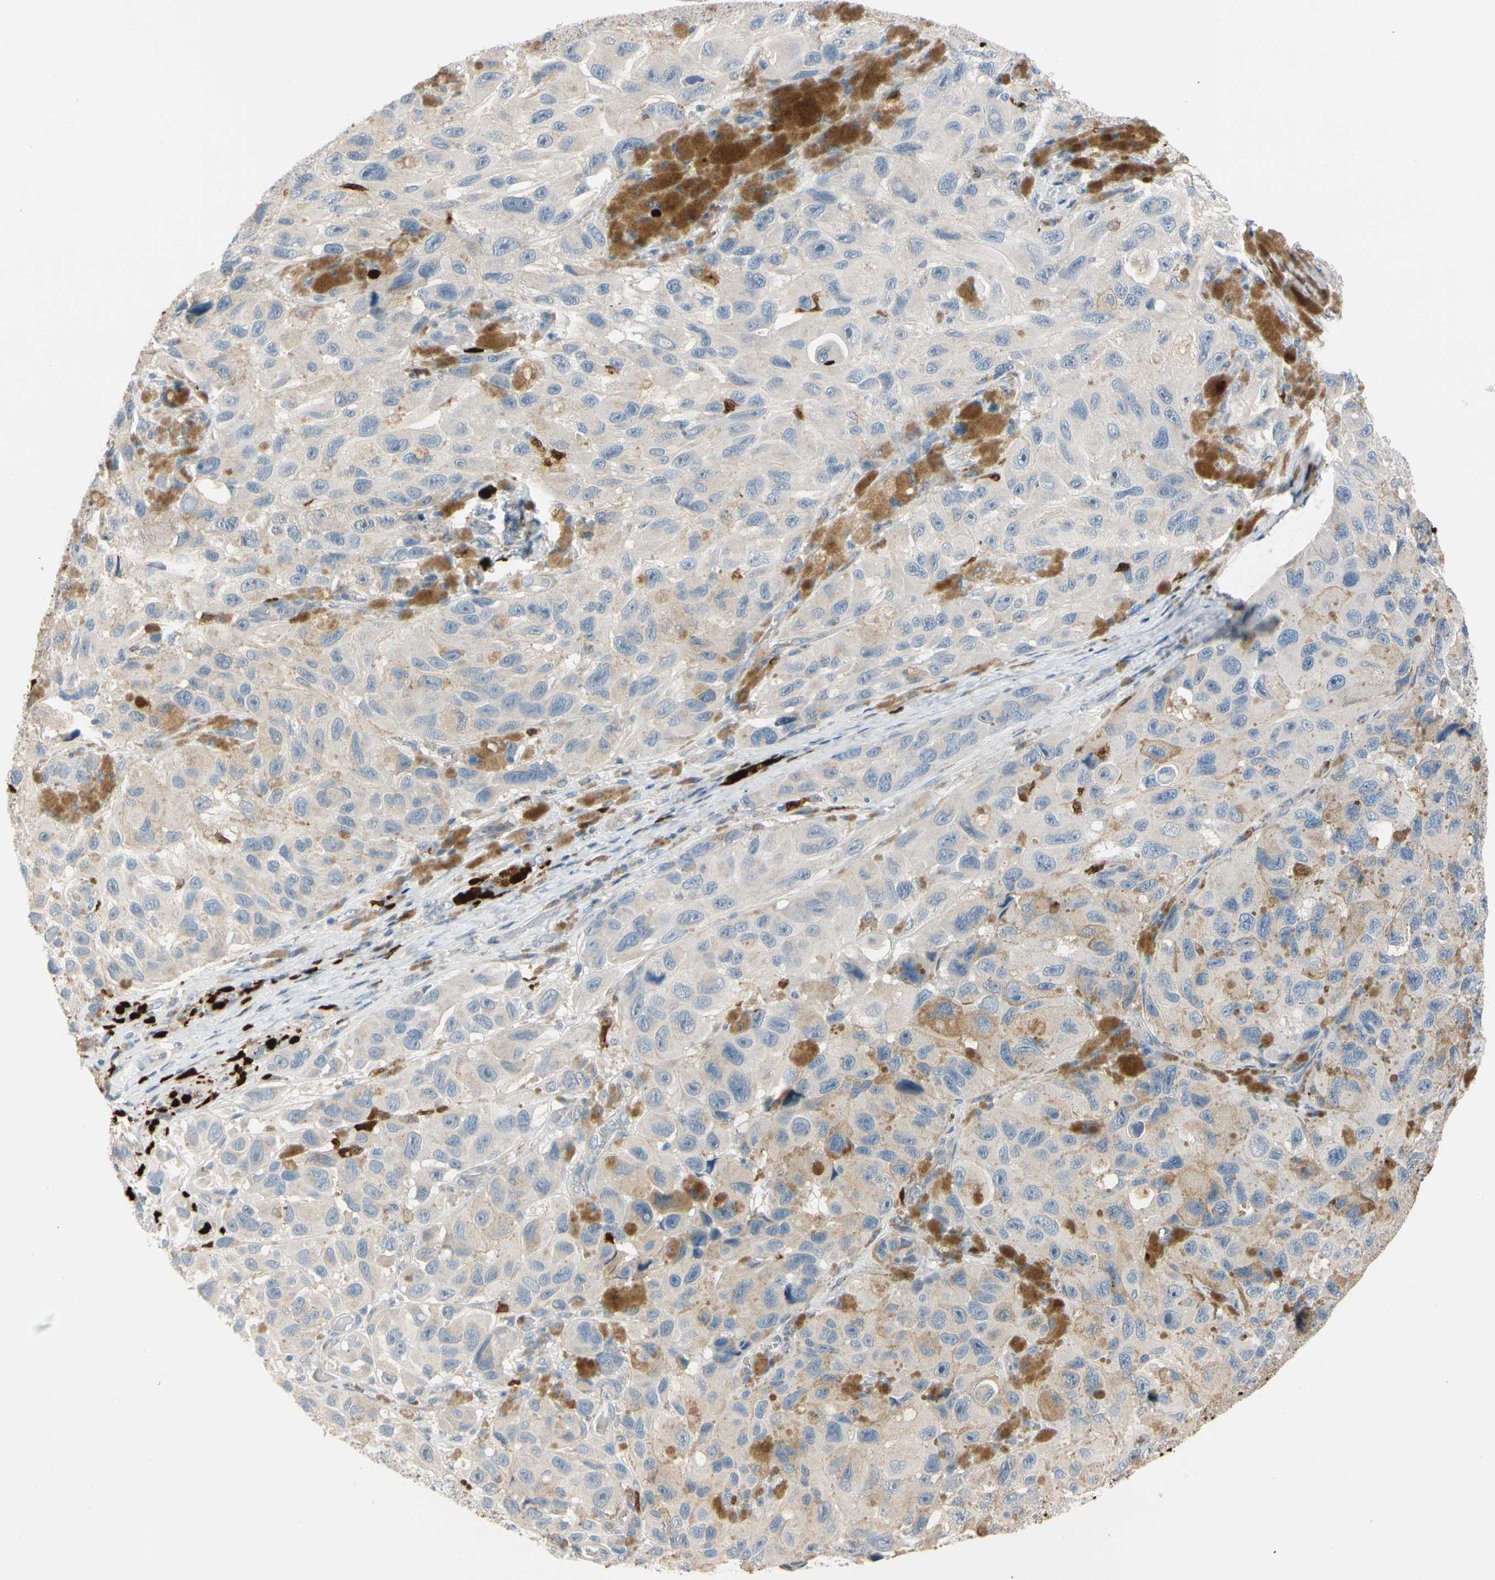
{"staining": {"intensity": "negative", "quantity": "none", "location": "none"}, "tissue": "melanoma", "cell_type": "Tumor cells", "image_type": "cancer", "snomed": [{"axis": "morphology", "description": "Malignant melanoma, NOS"}, {"axis": "topography", "description": "Skin"}], "caption": "Human malignant melanoma stained for a protein using IHC demonstrates no positivity in tumor cells.", "gene": "TRAF5", "patient": {"sex": "female", "age": 73}}